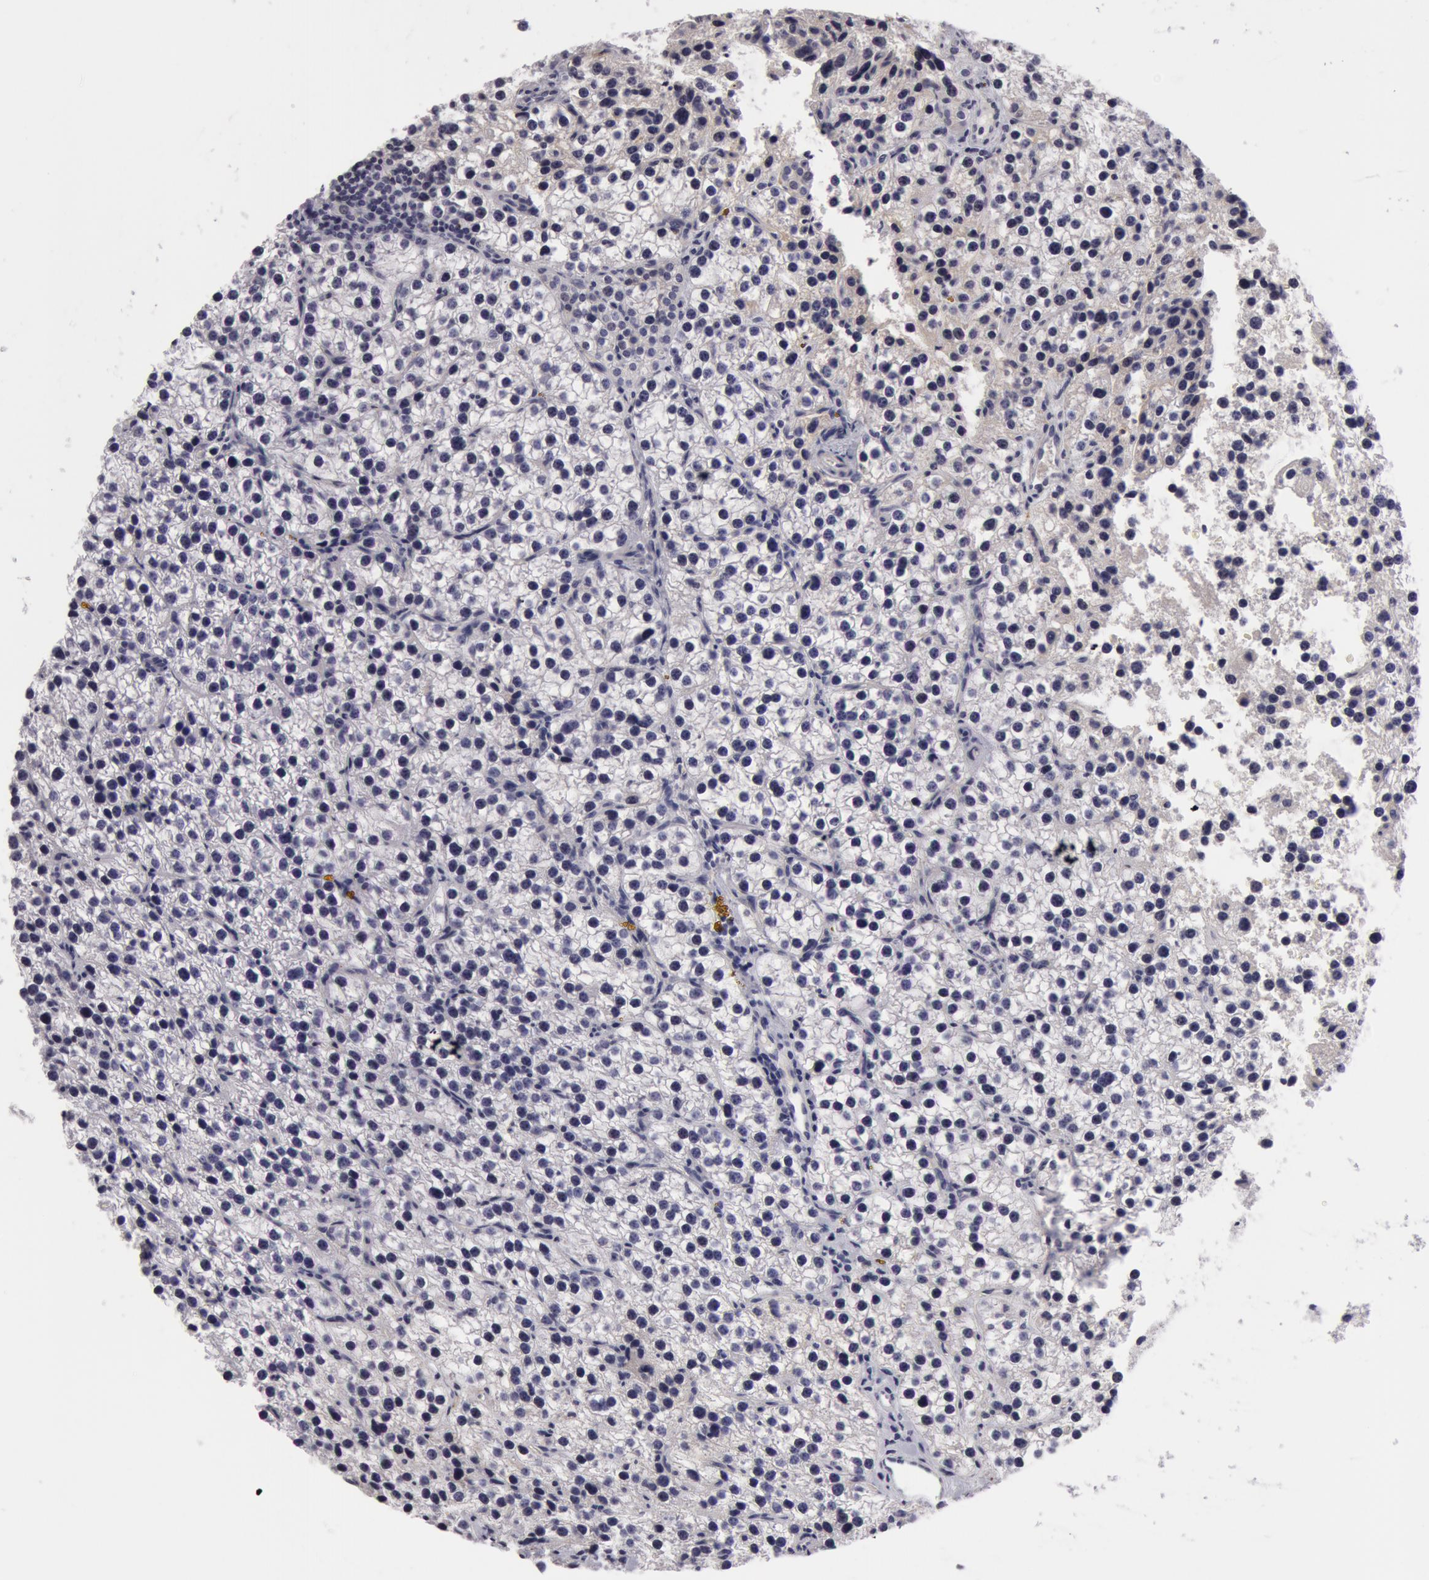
{"staining": {"intensity": "weak", "quantity": "<25%", "location": "cytoplasmic/membranous"}, "tissue": "parathyroid gland", "cell_type": "Glandular cells", "image_type": "normal", "snomed": [{"axis": "morphology", "description": "Normal tissue, NOS"}, {"axis": "topography", "description": "Parathyroid gland"}], "caption": "Immunohistochemical staining of benign human parathyroid gland displays no significant expression in glandular cells. Nuclei are stained in blue.", "gene": "NLGN4X", "patient": {"sex": "female", "age": 54}}